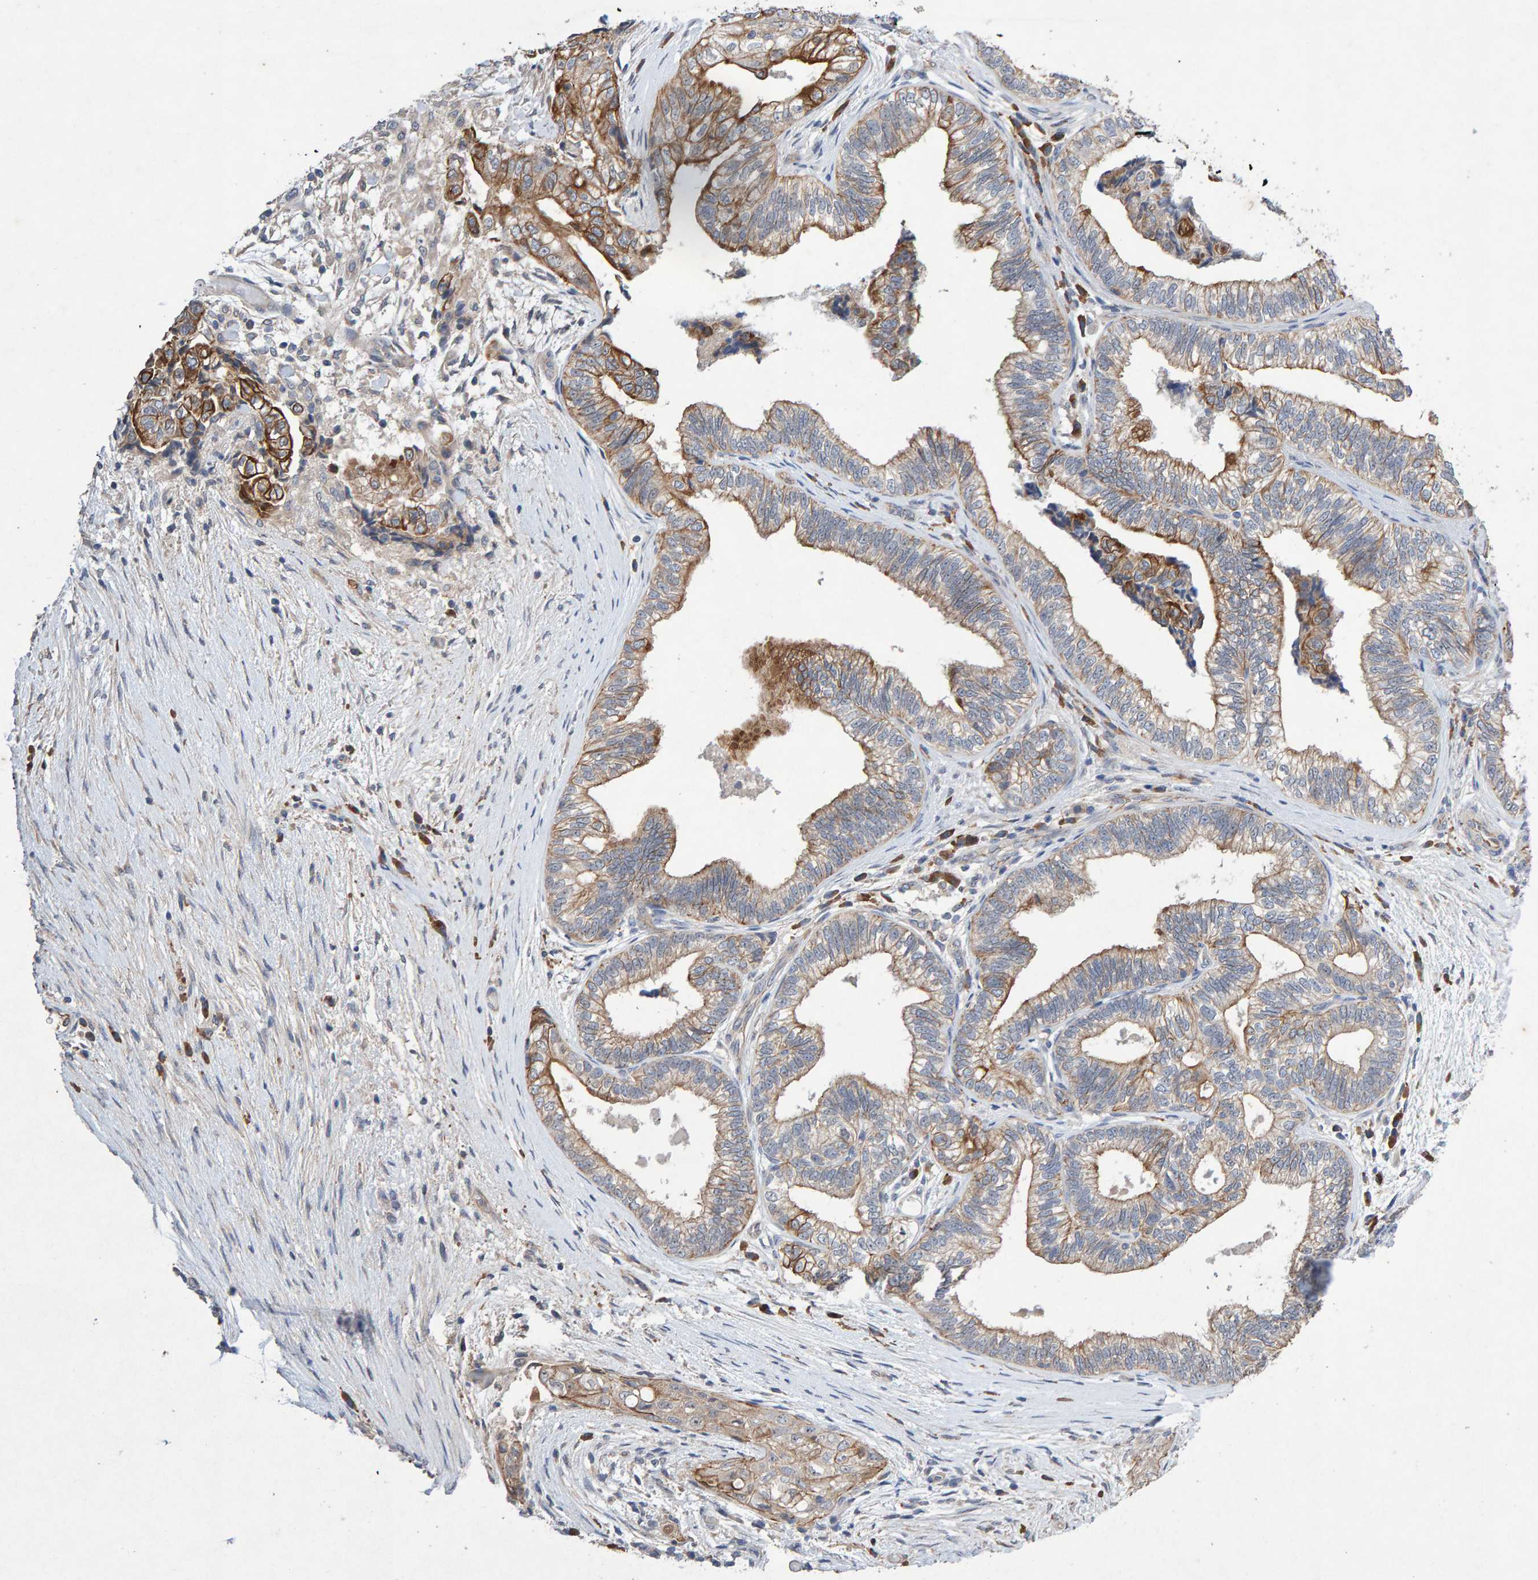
{"staining": {"intensity": "strong", "quantity": "25%-75%", "location": "cytoplasmic/membranous"}, "tissue": "pancreatic cancer", "cell_type": "Tumor cells", "image_type": "cancer", "snomed": [{"axis": "morphology", "description": "Adenocarcinoma, NOS"}, {"axis": "topography", "description": "Pancreas"}], "caption": "Human adenocarcinoma (pancreatic) stained with a brown dye exhibits strong cytoplasmic/membranous positive positivity in approximately 25%-75% of tumor cells.", "gene": "EFR3A", "patient": {"sex": "male", "age": 72}}